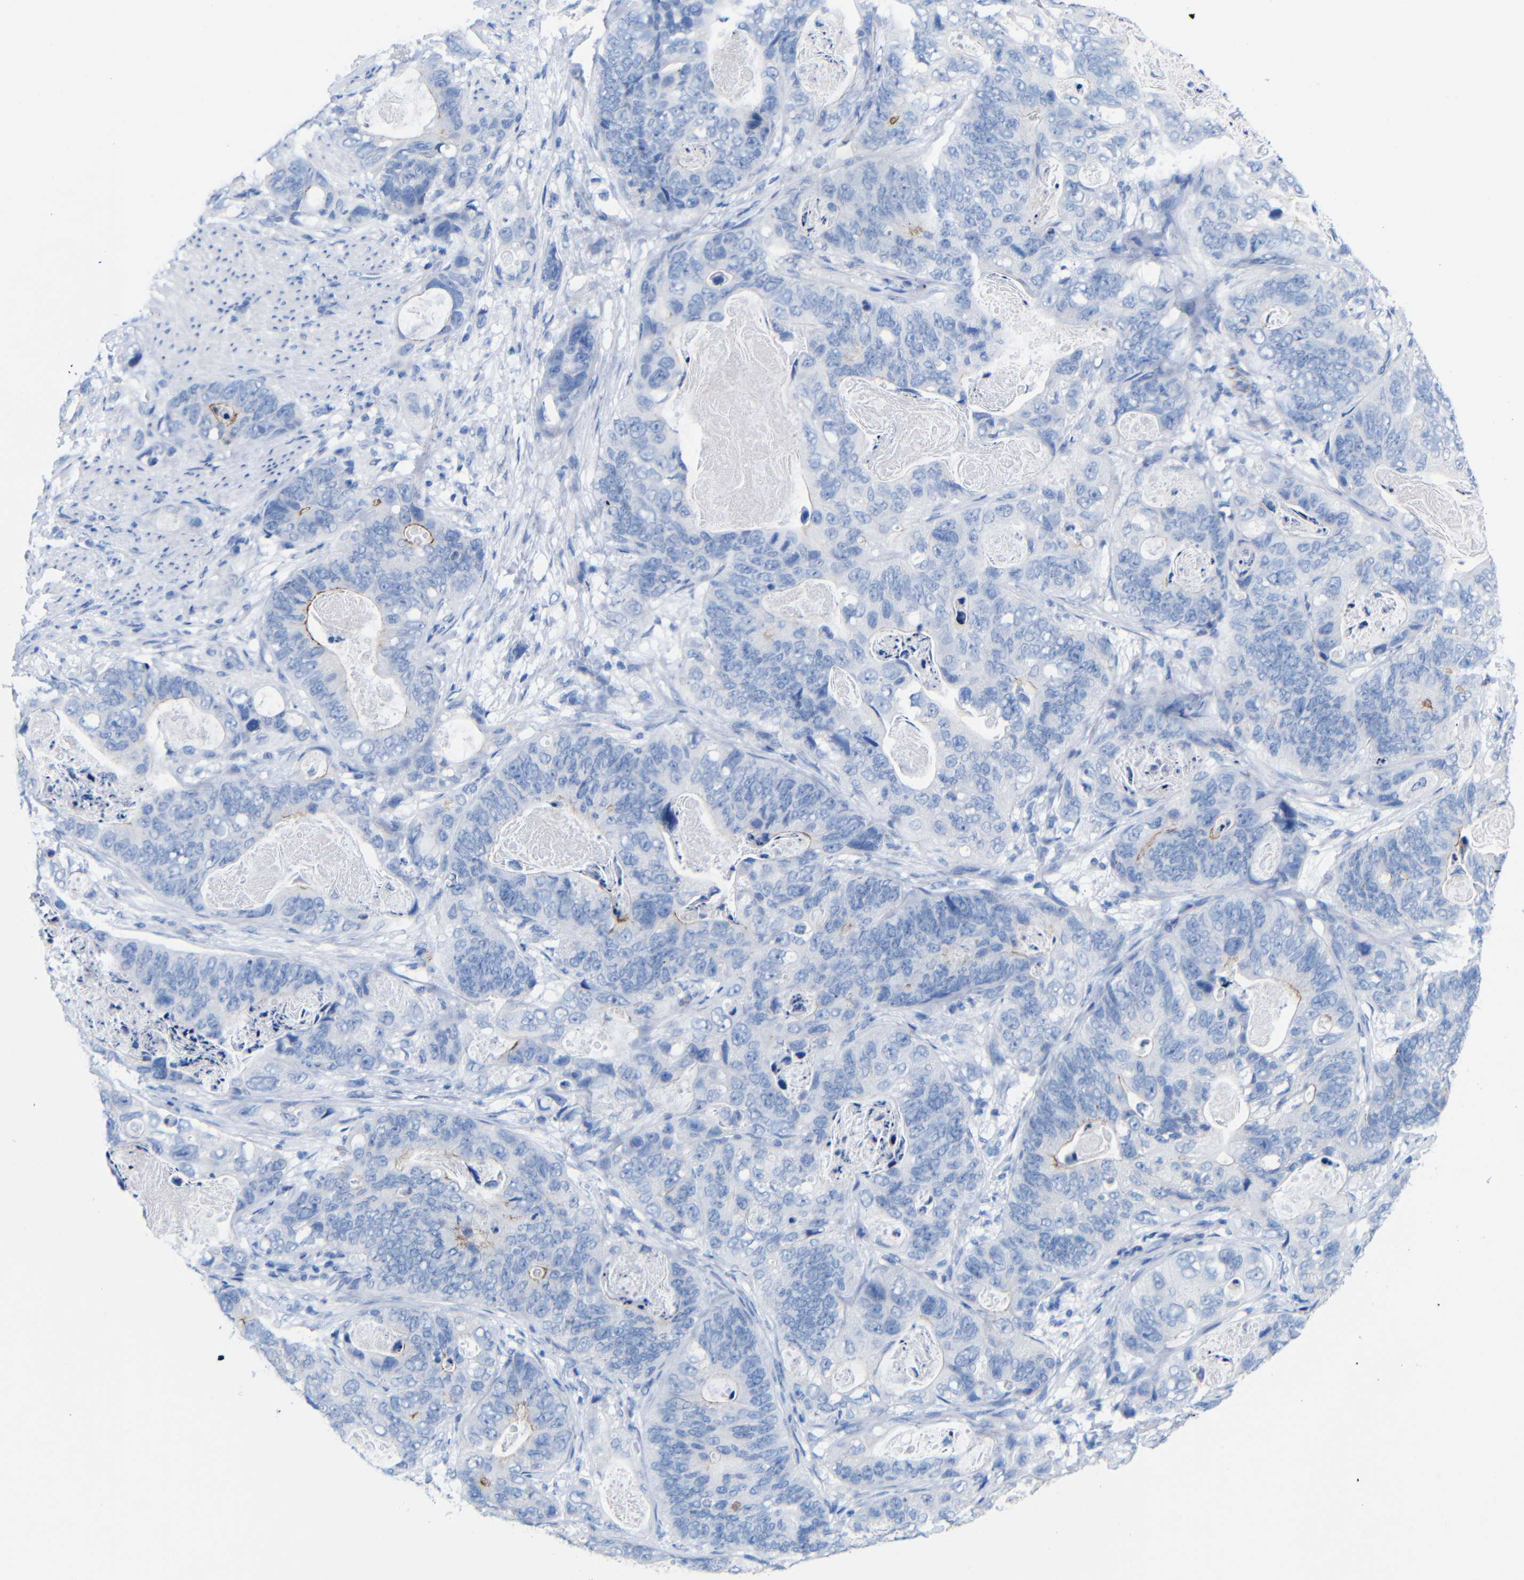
{"staining": {"intensity": "moderate", "quantity": "<25%", "location": "cytoplasmic/membranous"}, "tissue": "stomach cancer", "cell_type": "Tumor cells", "image_type": "cancer", "snomed": [{"axis": "morphology", "description": "Adenocarcinoma, NOS"}, {"axis": "topography", "description": "Stomach"}], "caption": "Immunohistochemical staining of human stomach cancer displays low levels of moderate cytoplasmic/membranous protein positivity in approximately <25% of tumor cells.", "gene": "CGNL1", "patient": {"sex": "female", "age": 89}}